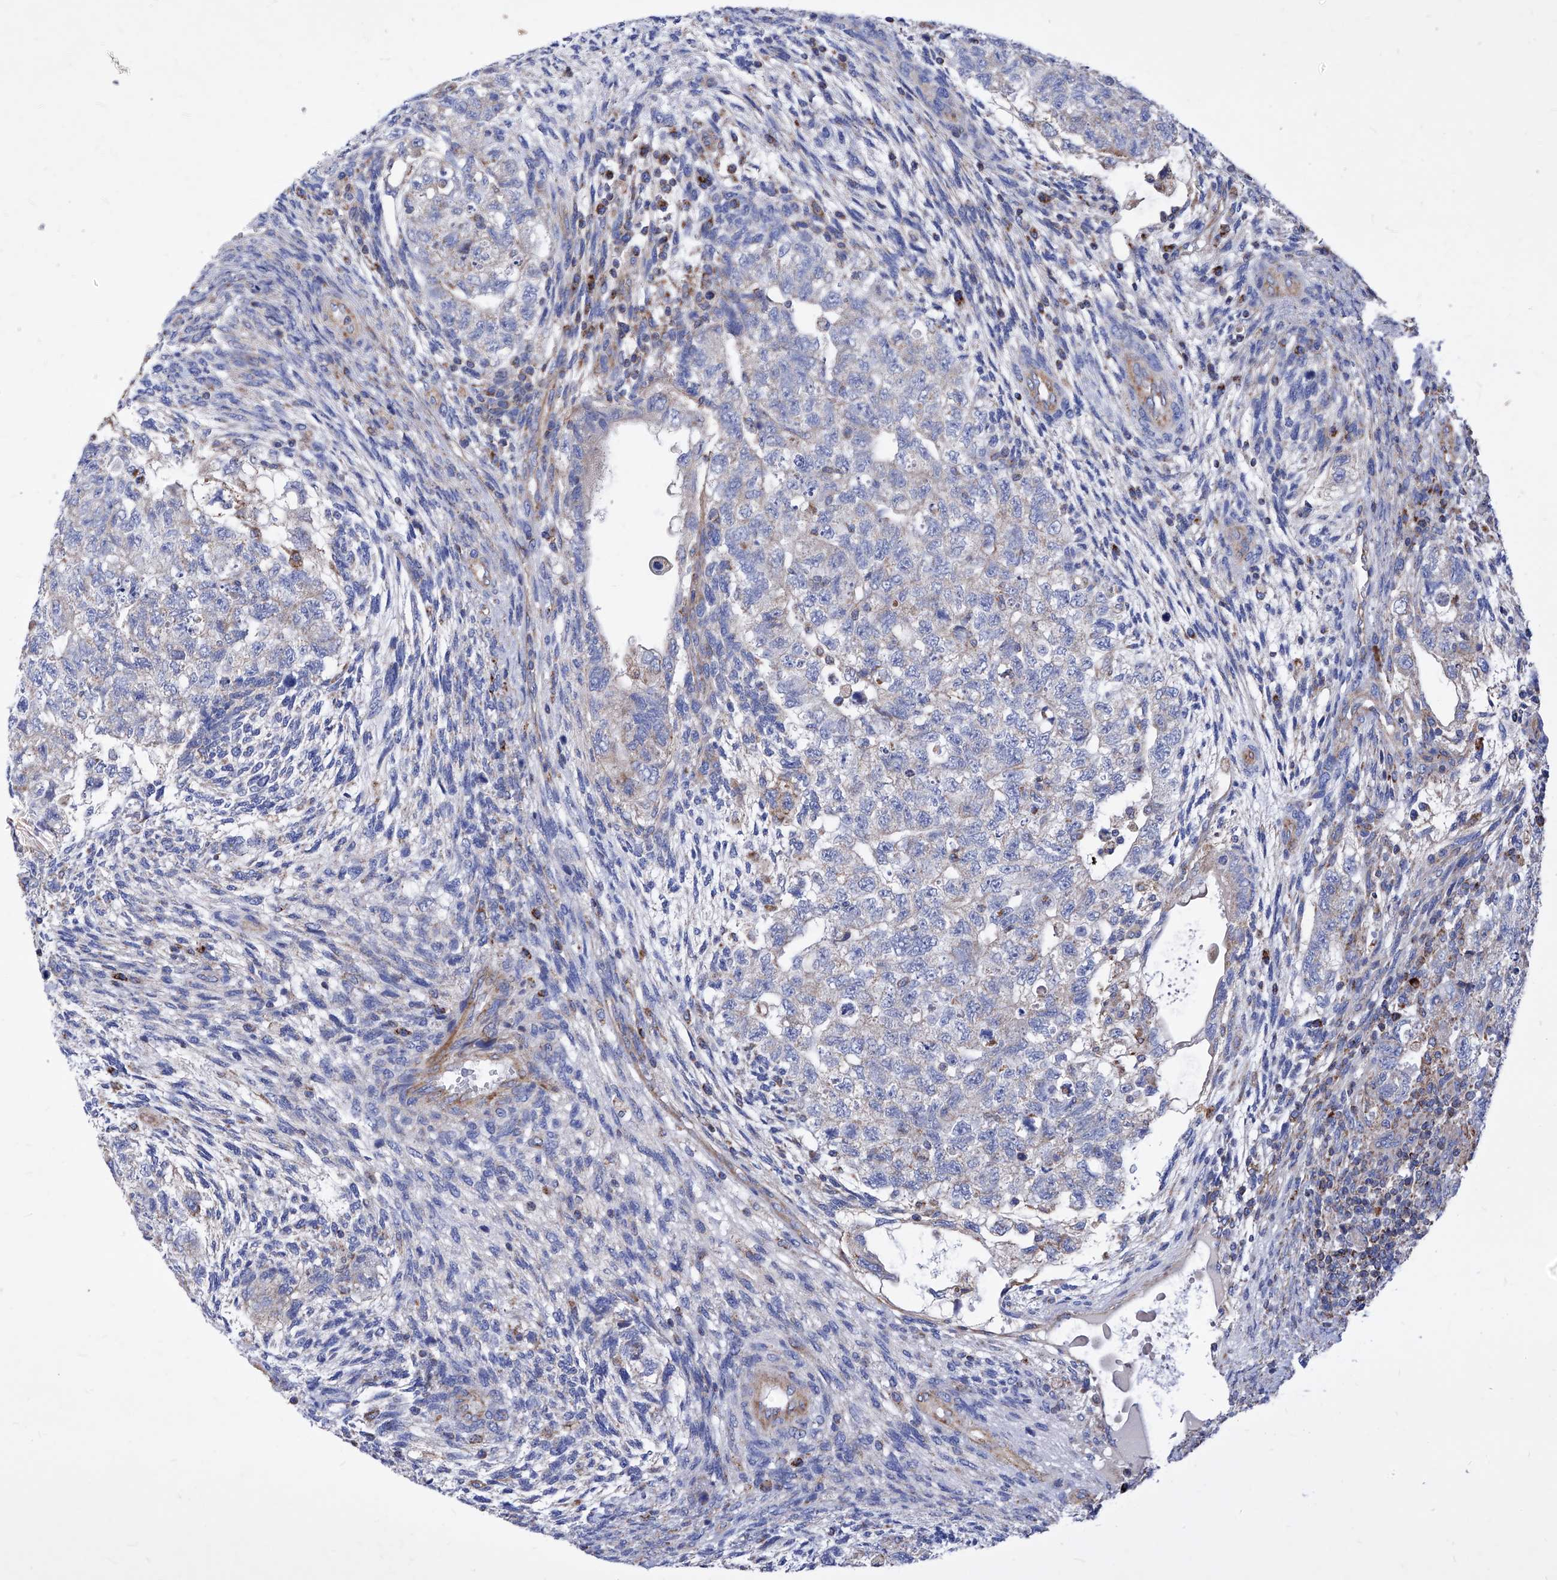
{"staining": {"intensity": "weak", "quantity": "25%-75%", "location": "cytoplasmic/membranous"}, "tissue": "testis cancer", "cell_type": "Tumor cells", "image_type": "cancer", "snomed": [{"axis": "morphology", "description": "Carcinoma, Embryonal, NOS"}, {"axis": "topography", "description": "Testis"}], "caption": "Brown immunohistochemical staining in testis embryonal carcinoma reveals weak cytoplasmic/membranous positivity in approximately 25%-75% of tumor cells.", "gene": "HRNR", "patient": {"sex": "male", "age": 36}}